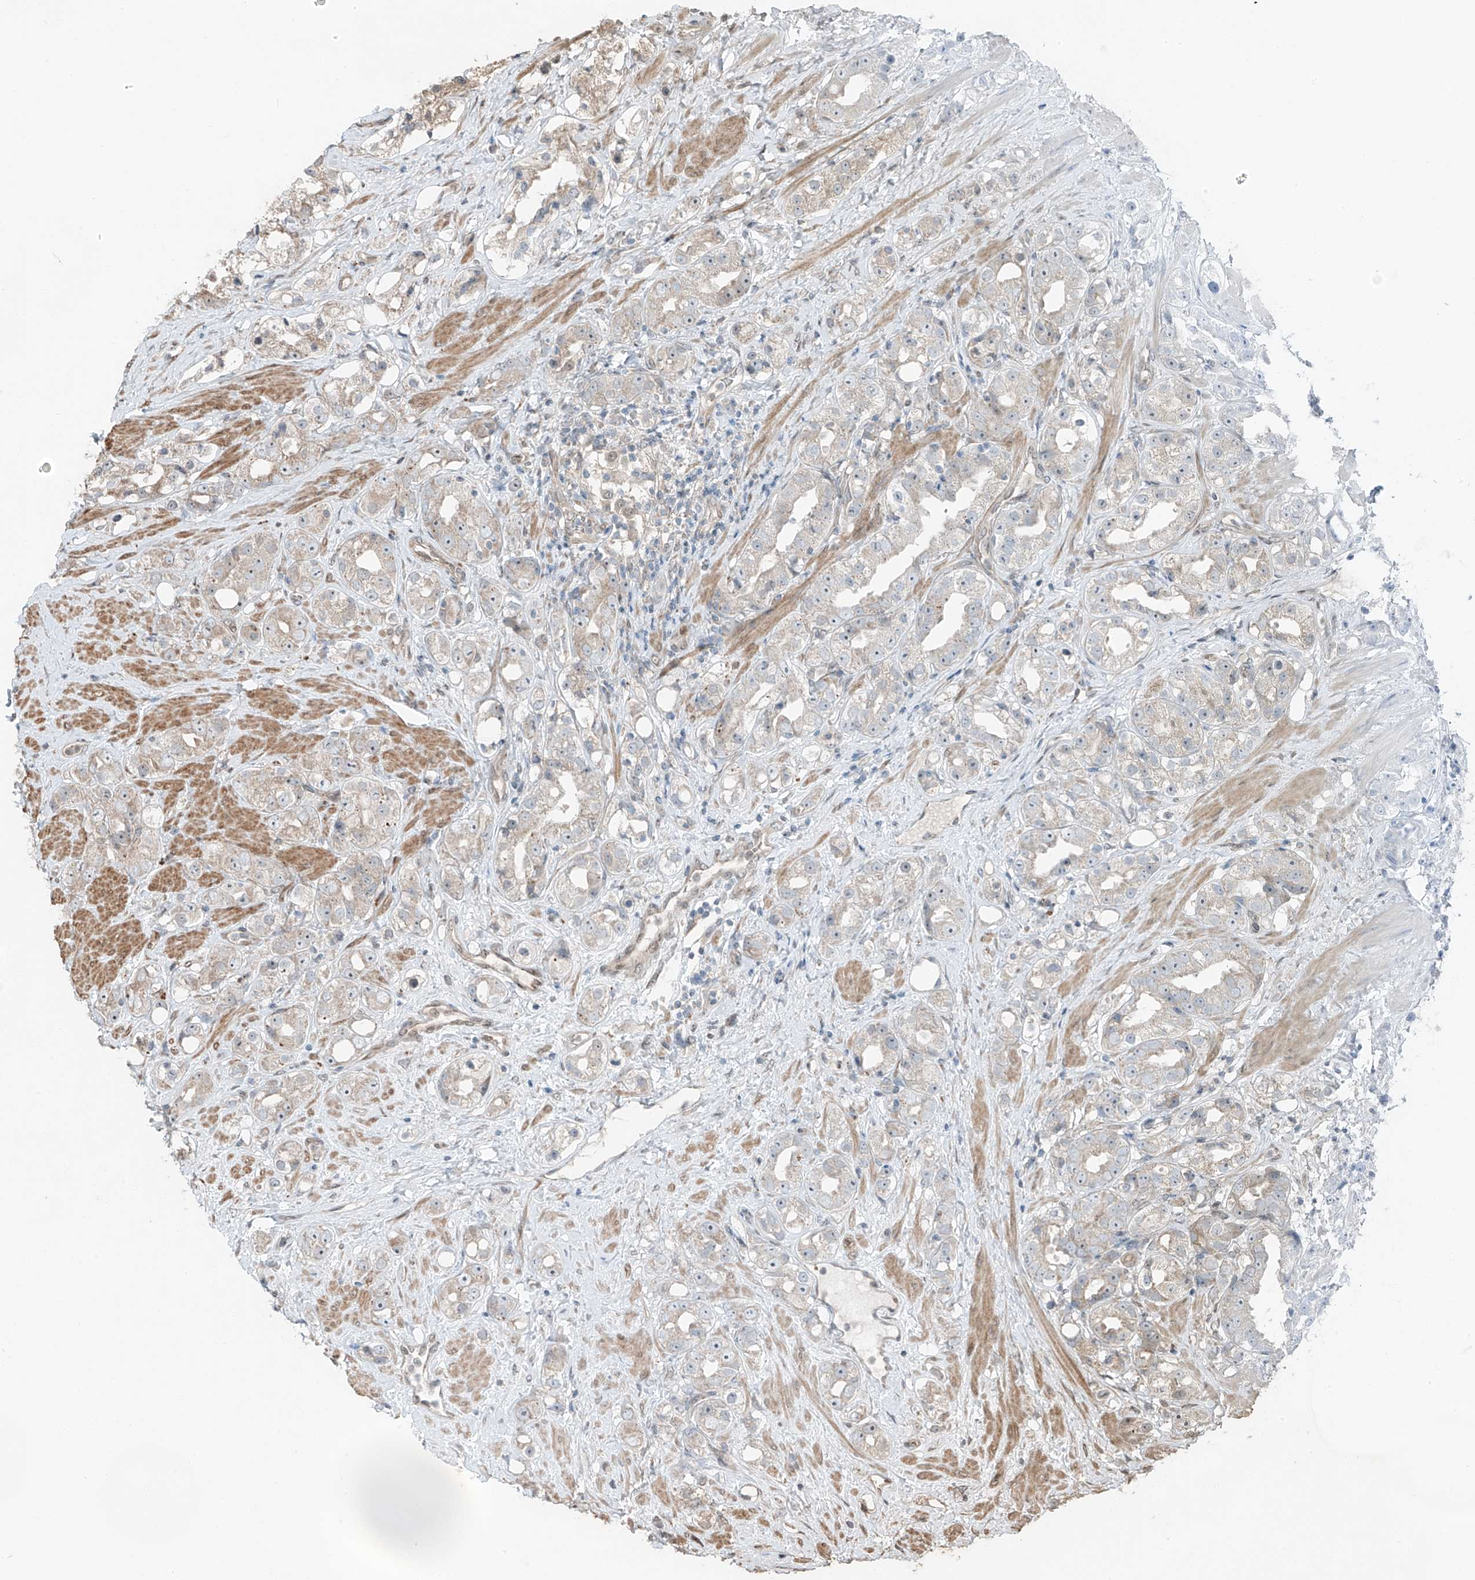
{"staining": {"intensity": "weak", "quantity": "<25%", "location": "cytoplasmic/membranous"}, "tissue": "prostate cancer", "cell_type": "Tumor cells", "image_type": "cancer", "snomed": [{"axis": "morphology", "description": "Adenocarcinoma, NOS"}, {"axis": "topography", "description": "Prostate"}], "caption": "The histopathology image reveals no staining of tumor cells in prostate cancer.", "gene": "CEP162", "patient": {"sex": "male", "age": 79}}